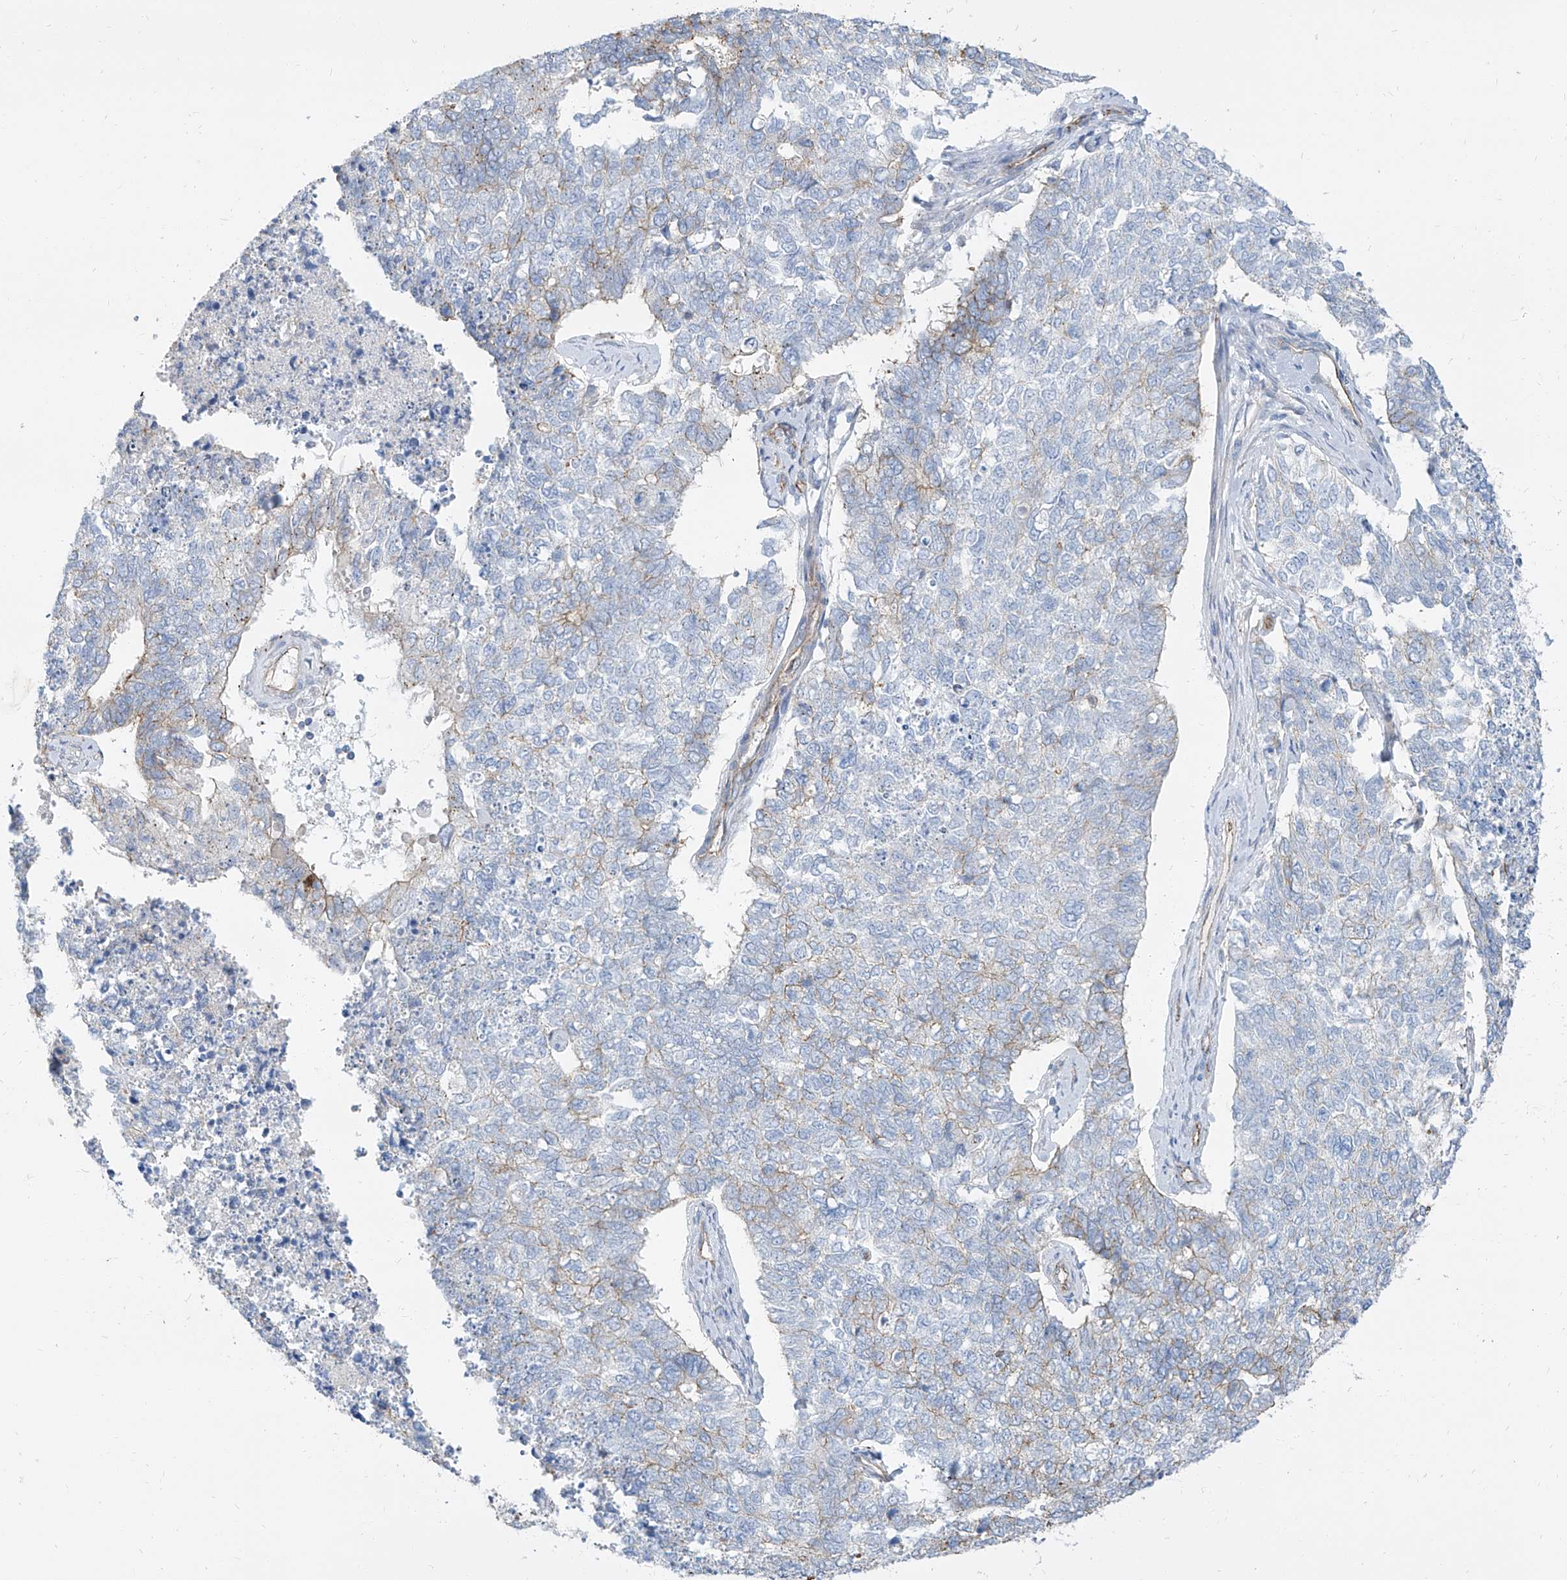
{"staining": {"intensity": "weak", "quantity": "<25%", "location": "cytoplasmic/membranous"}, "tissue": "cervical cancer", "cell_type": "Tumor cells", "image_type": "cancer", "snomed": [{"axis": "morphology", "description": "Squamous cell carcinoma, NOS"}, {"axis": "topography", "description": "Cervix"}], "caption": "Tumor cells show no significant staining in cervical cancer (squamous cell carcinoma).", "gene": "TXLNB", "patient": {"sex": "female", "age": 63}}